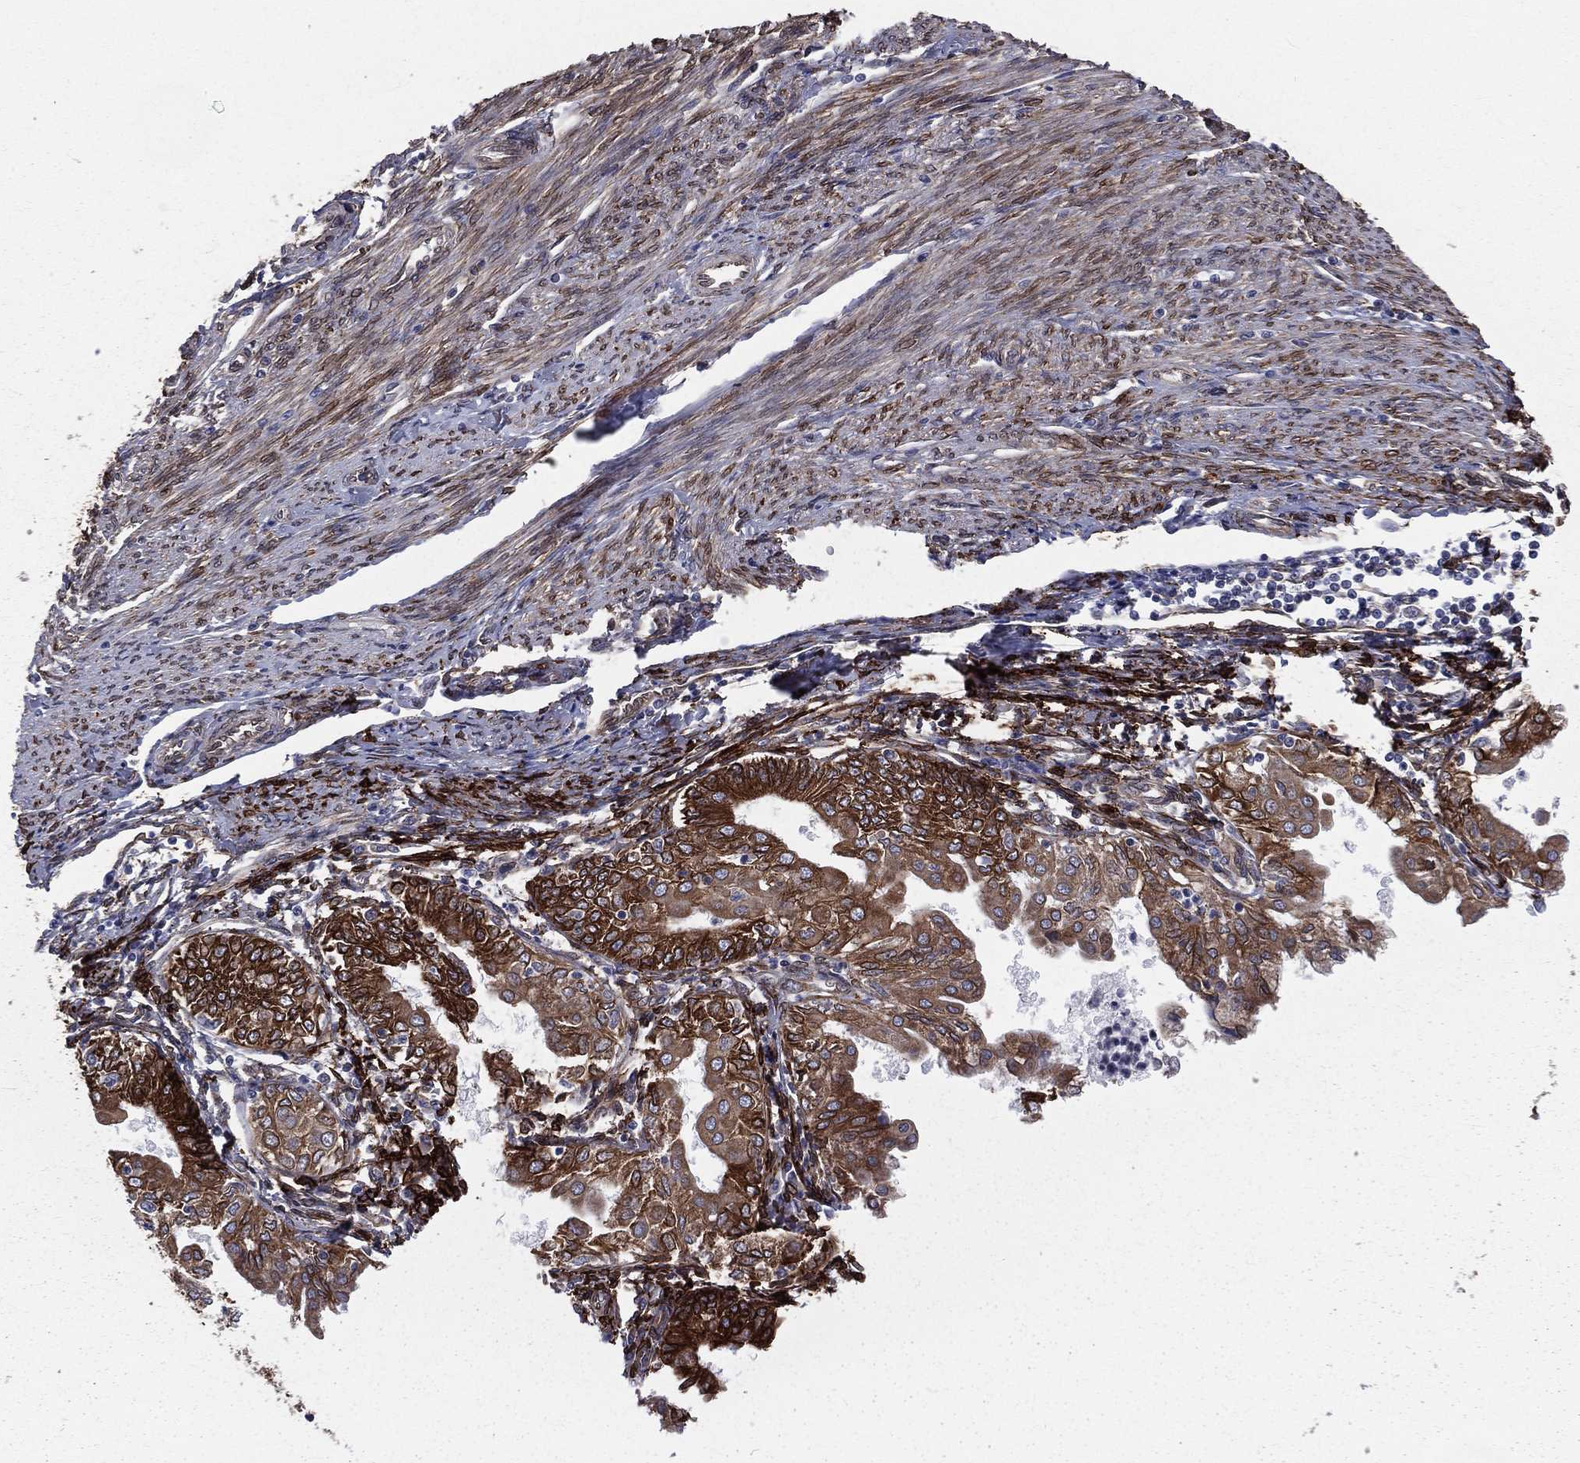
{"staining": {"intensity": "strong", "quantity": ">75%", "location": "cytoplasmic/membranous"}, "tissue": "endometrial cancer", "cell_type": "Tumor cells", "image_type": "cancer", "snomed": [{"axis": "morphology", "description": "Adenocarcinoma, NOS"}, {"axis": "topography", "description": "Endometrium"}], "caption": "Brown immunohistochemical staining in endometrial cancer demonstrates strong cytoplasmic/membranous expression in approximately >75% of tumor cells.", "gene": "PGRMC1", "patient": {"sex": "female", "age": 68}}